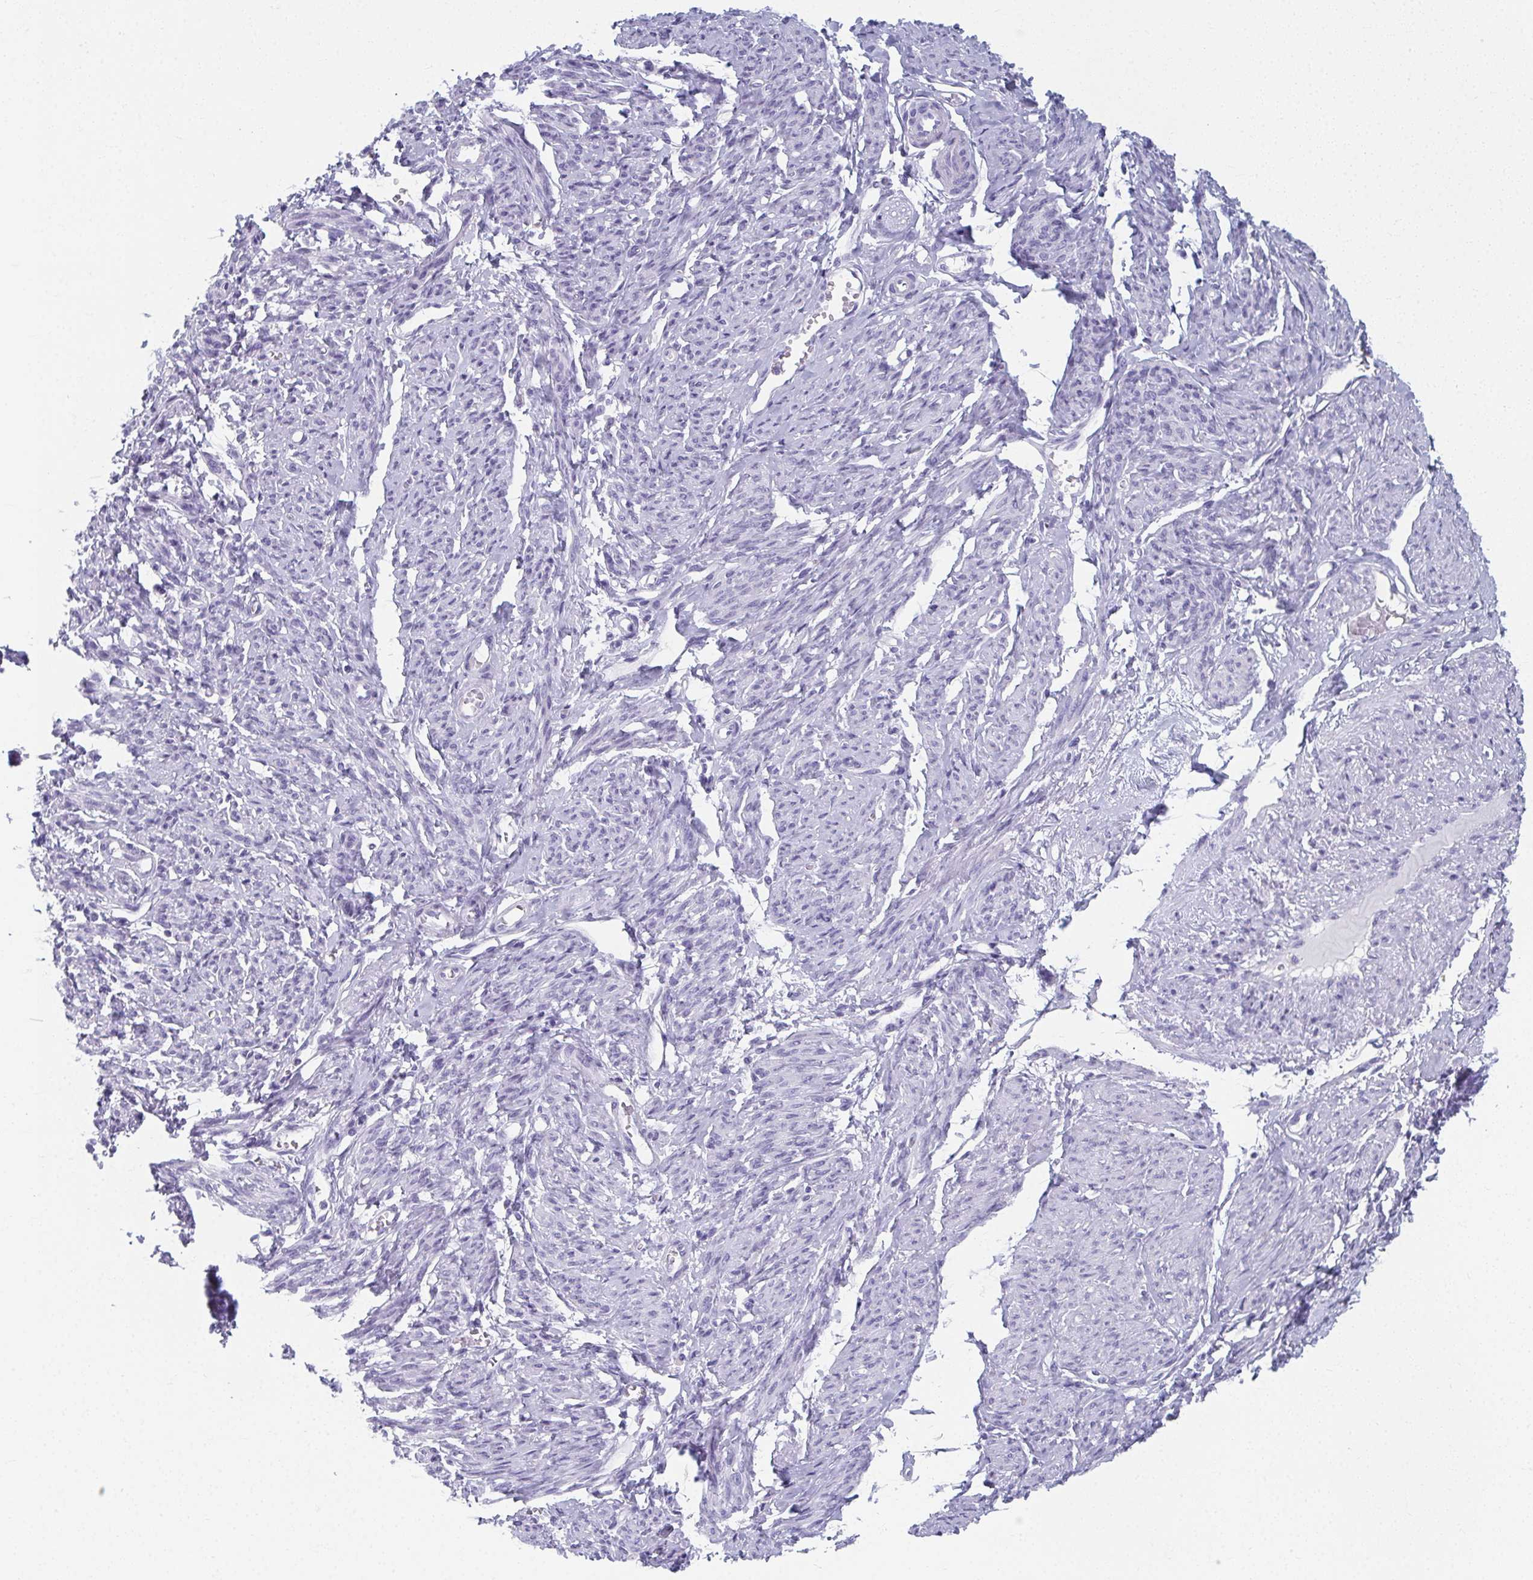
{"staining": {"intensity": "negative", "quantity": "none", "location": "none"}, "tissue": "smooth muscle", "cell_type": "Smooth muscle cells", "image_type": "normal", "snomed": [{"axis": "morphology", "description": "Normal tissue, NOS"}, {"axis": "topography", "description": "Smooth muscle"}], "caption": "Human smooth muscle stained for a protein using immunohistochemistry (IHC) displays no positivity in smooth muscle cells.", "gene": "GHRL", "patient": {"sex": "female", "age": 65}}